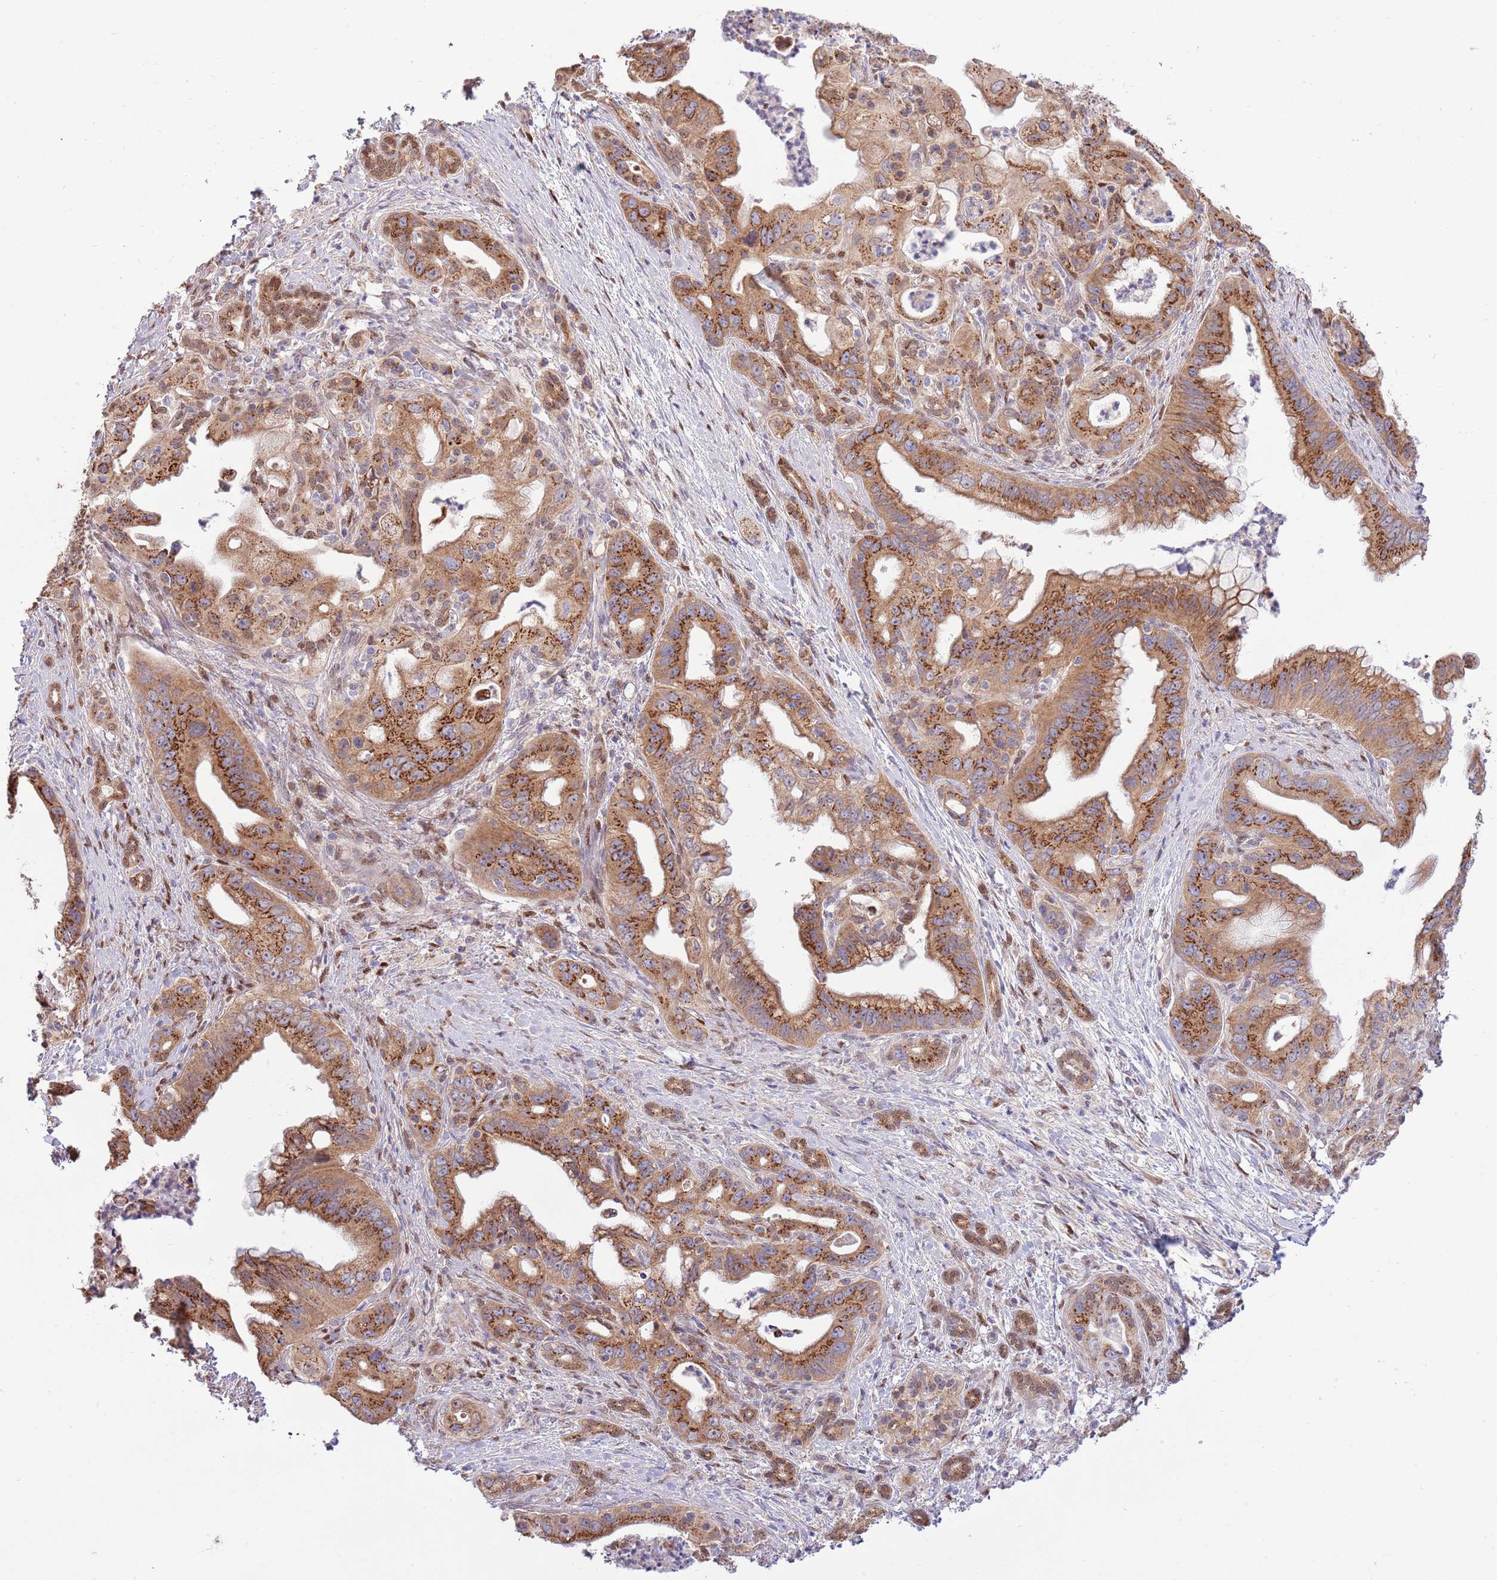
{"staining": {"intensity": "strong", "quantity": ">75%", "location": "cytoplasmic/membranous"}, "tissue": "pancreatic cancer", "cell_type": "Tumor cells", "image_type": "cancer", "snomed": [{"axis": "morphology", "description": "Adenocarcinoma, NOS"}, {"axis": "topography", "description": "Pancreas"}], "caption": "Tumor cells show high levels of strong cytoplasmic/membranous staining in about >75% of cells in human pancreatic adenocarcinoma. The protein of interest is shown in brown color, while the nuclei are stained blue.", "gene": "ARL2BP", "patient": {"sex": "male", "age": 58}}